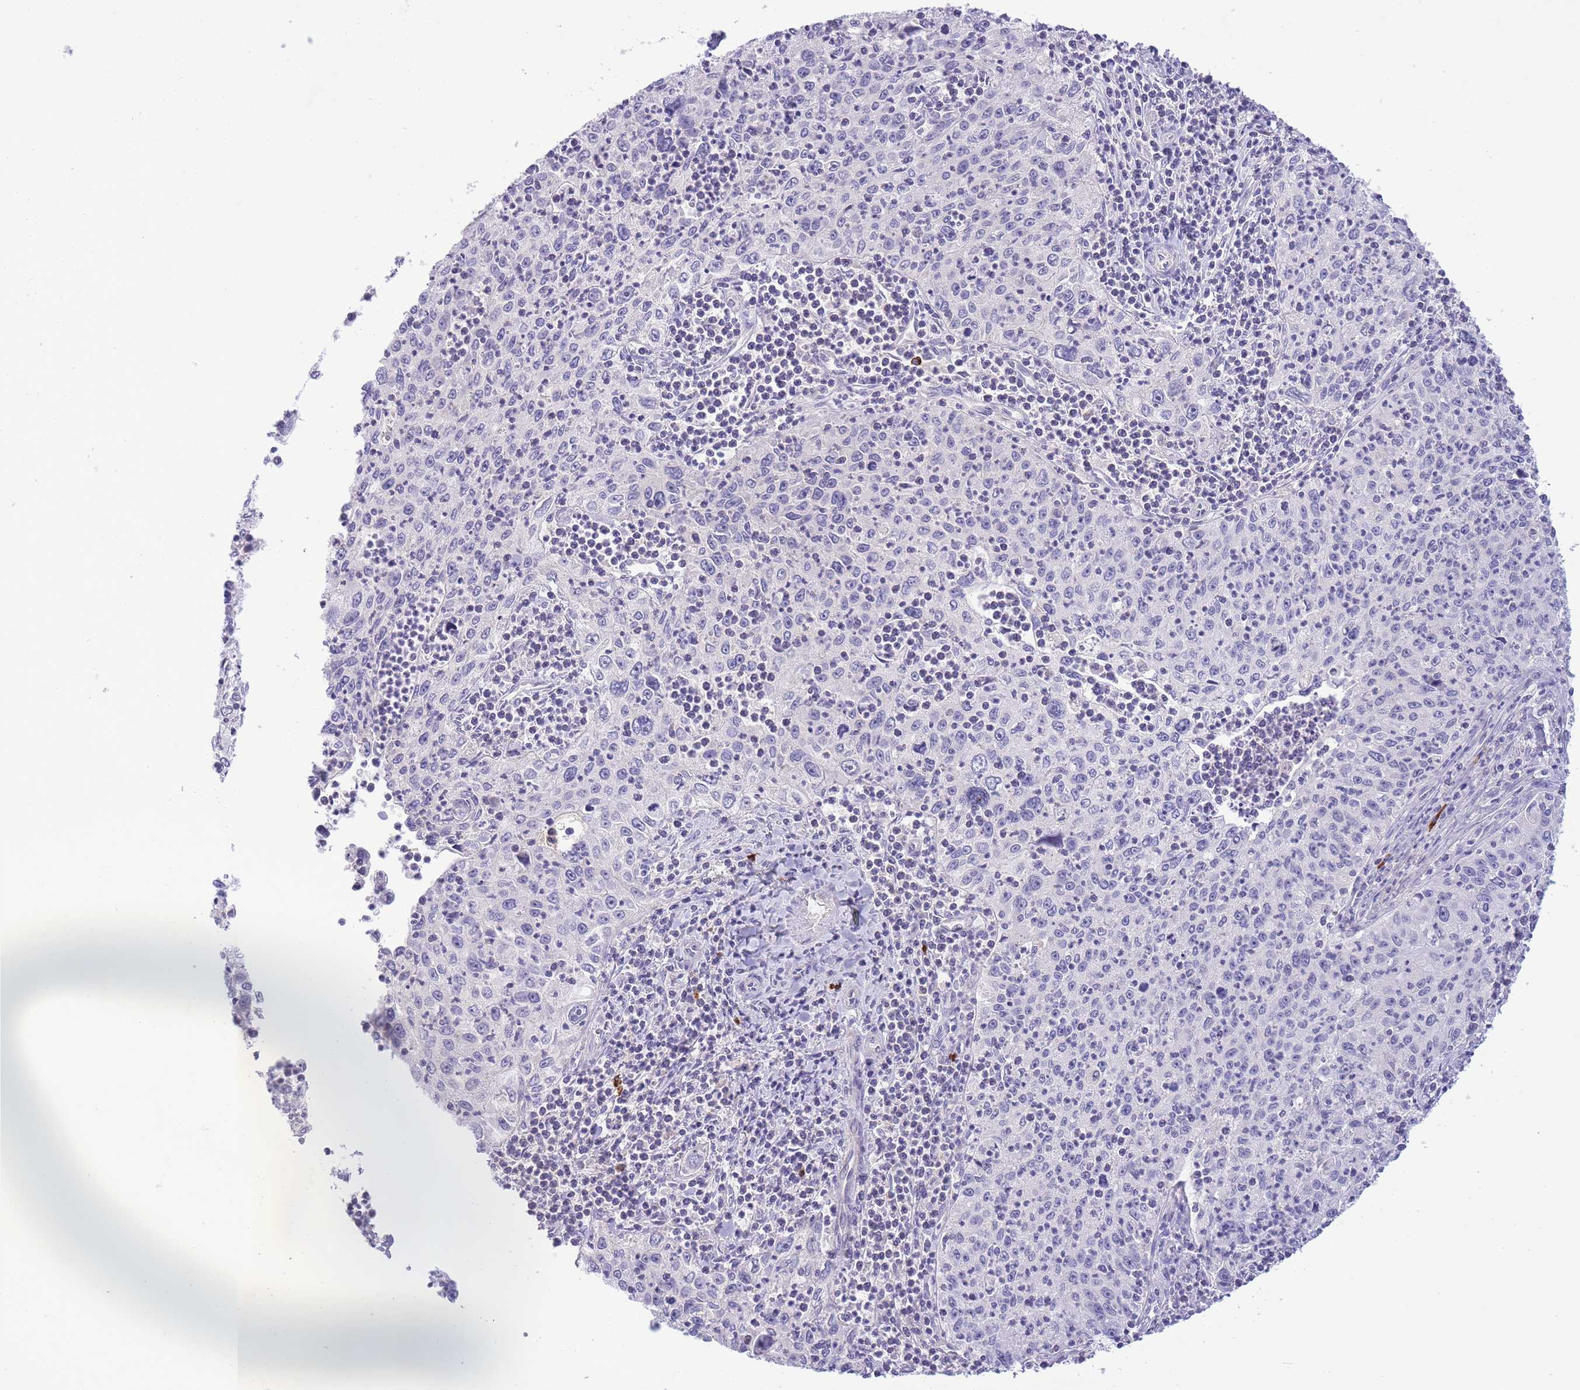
{"staining": {"intensity": "negative", "quantity": "none", "location": "none"}, "tissue": "cervical cancer", "cell_type": "Tumor cells", "image_type": "cancer", "snomed": [{"axis": "morphology", "description": "Squamous cell carcinoma, NOS"}, {"axis": "topography", "description": "Cervix"}], "caption": "A high-resolution photomicrograph shows immunohistochemistry staining of squamous cell carcinoma (cervical), which displays no significant staining in tumor cells.", "gene": "ASAP3", "patient": {"sex": "female", "age": 30}}